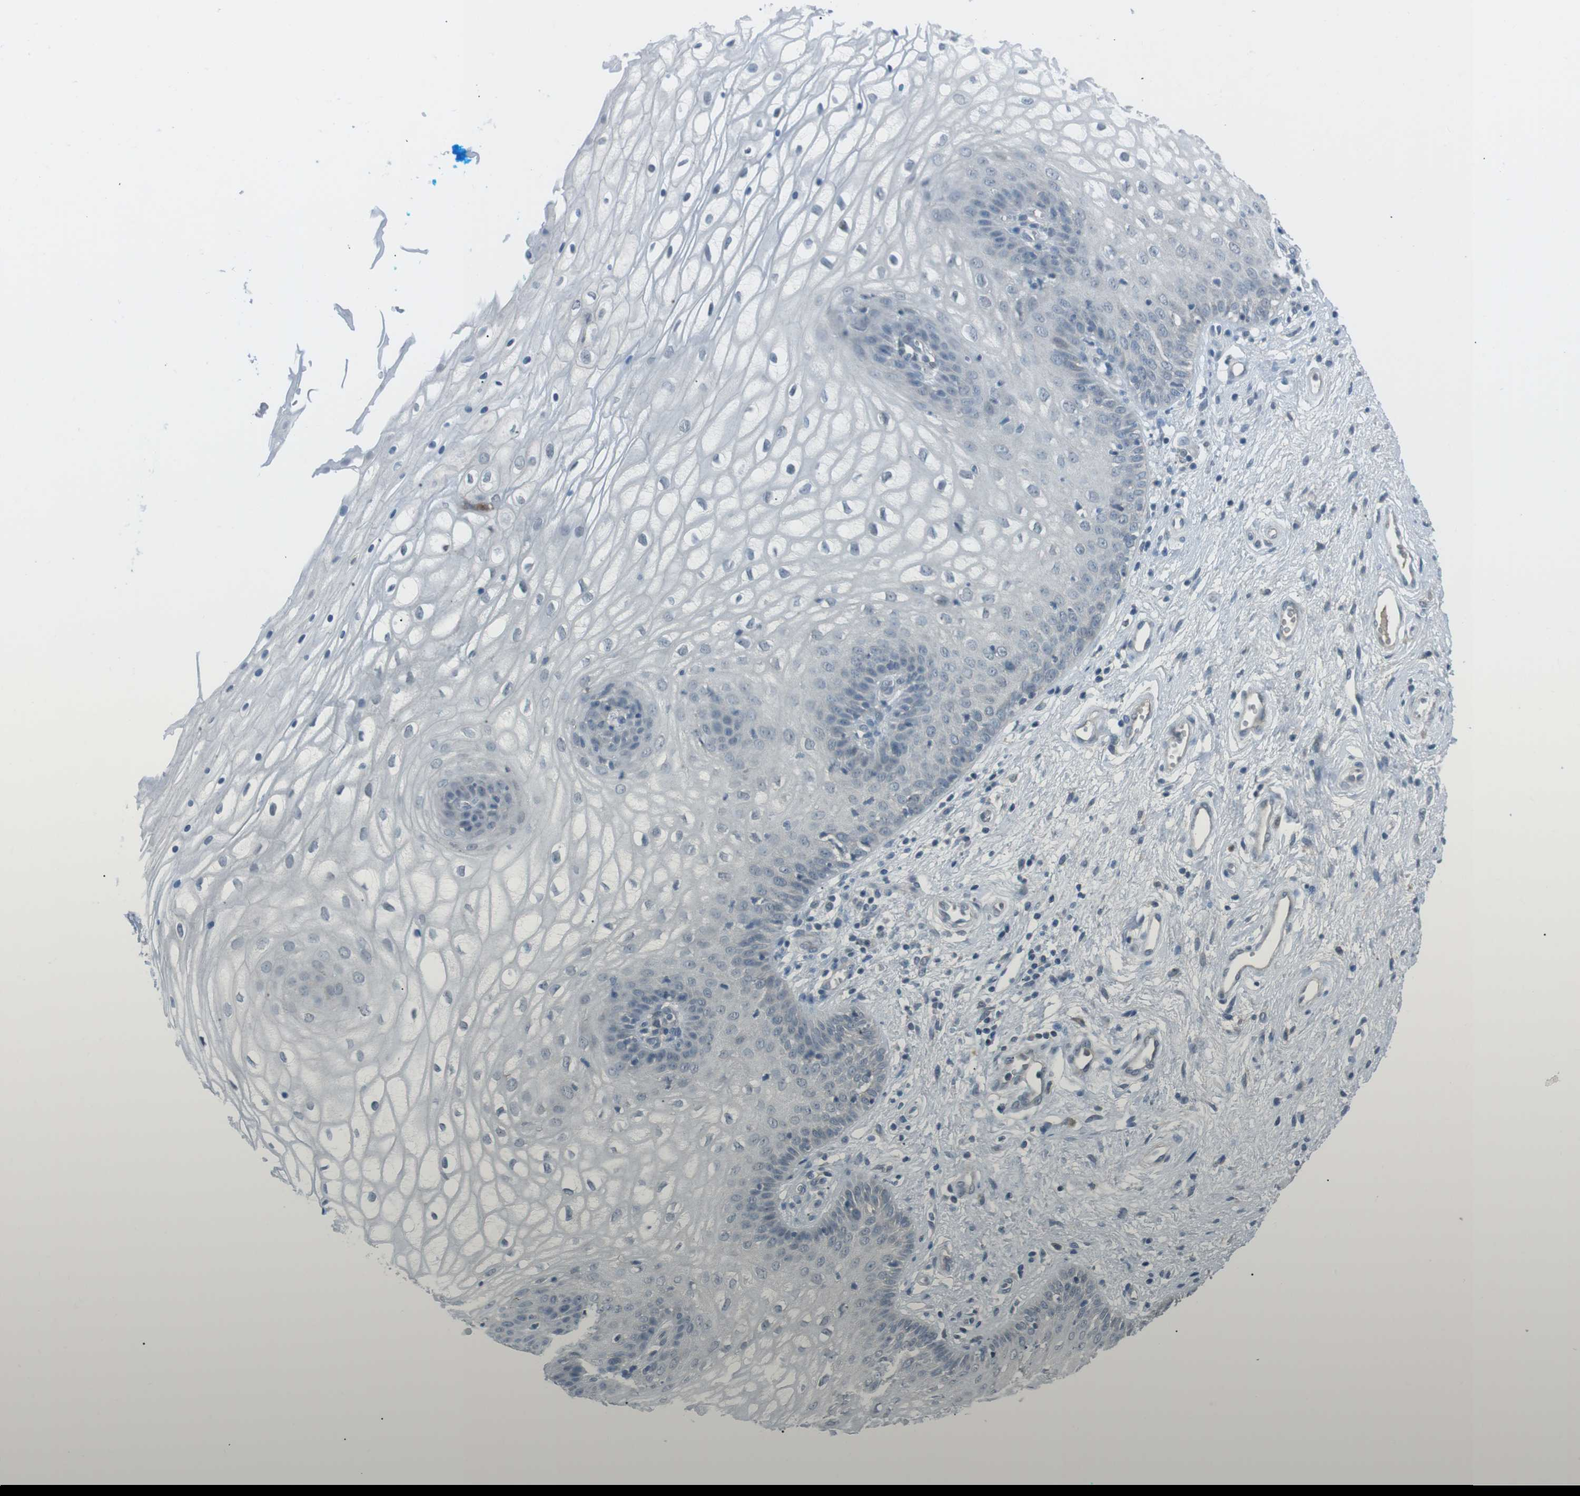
{"staining": {"intensity": "negative", "quantity": "none", "location": "none"}, "tissue": "vagina", "cell_type": "Squamous epithelial cells", "image_type": "normal", "snomed": [{"axis": "morphology", "description": "Normal tissue, NOS"}, {"axis": "topography", "description": "Vagina"}], "caption": "Human vagina stained for a protein using immunohistochemistry shows no positivity in squamous epithelial cells.", "gene": "FCRLA", "patient": {"sex": "female", "age": 34}}